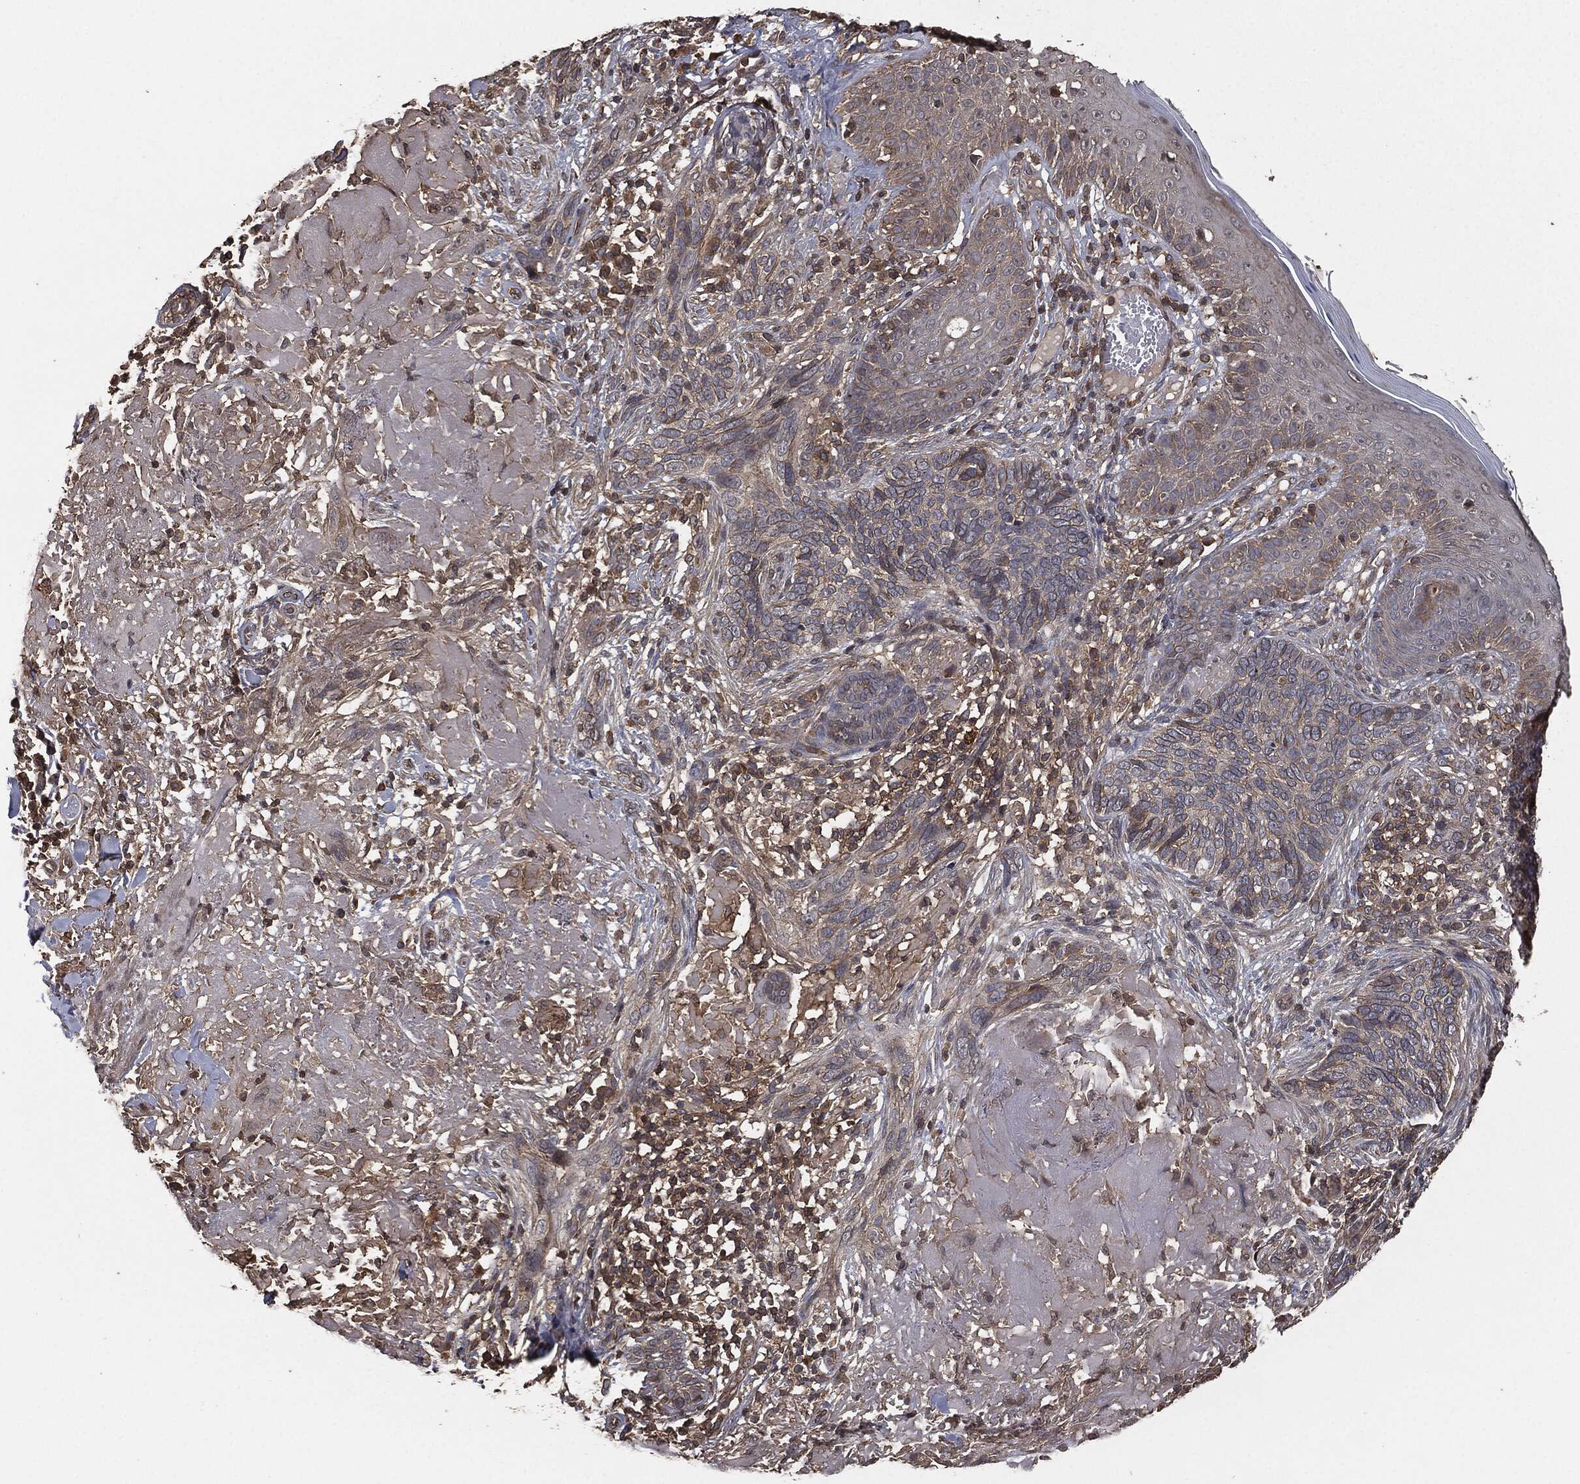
{"staining": {"intensity": "negative", "quantity": "none", "location": "none"}, "tissue": "skin cancer", "cell_type": "Tumor cells", "image_type": "cancer", "snomed": [{"axis": "morphology", "description": "Basal cell carcinoma"}, {"axis": "topography", "description": "Skin"}], "caption": "Immunohistochemistry (IHC) micrograph of neoplastic tissue: human skin basal cell carcinoma stained with DAB (3,3'-diaminobenzidine) displays no significant protein positivity in tumor cells.", "gene": "ERBIN", "patient": {"sex": "male", "age": 91}}